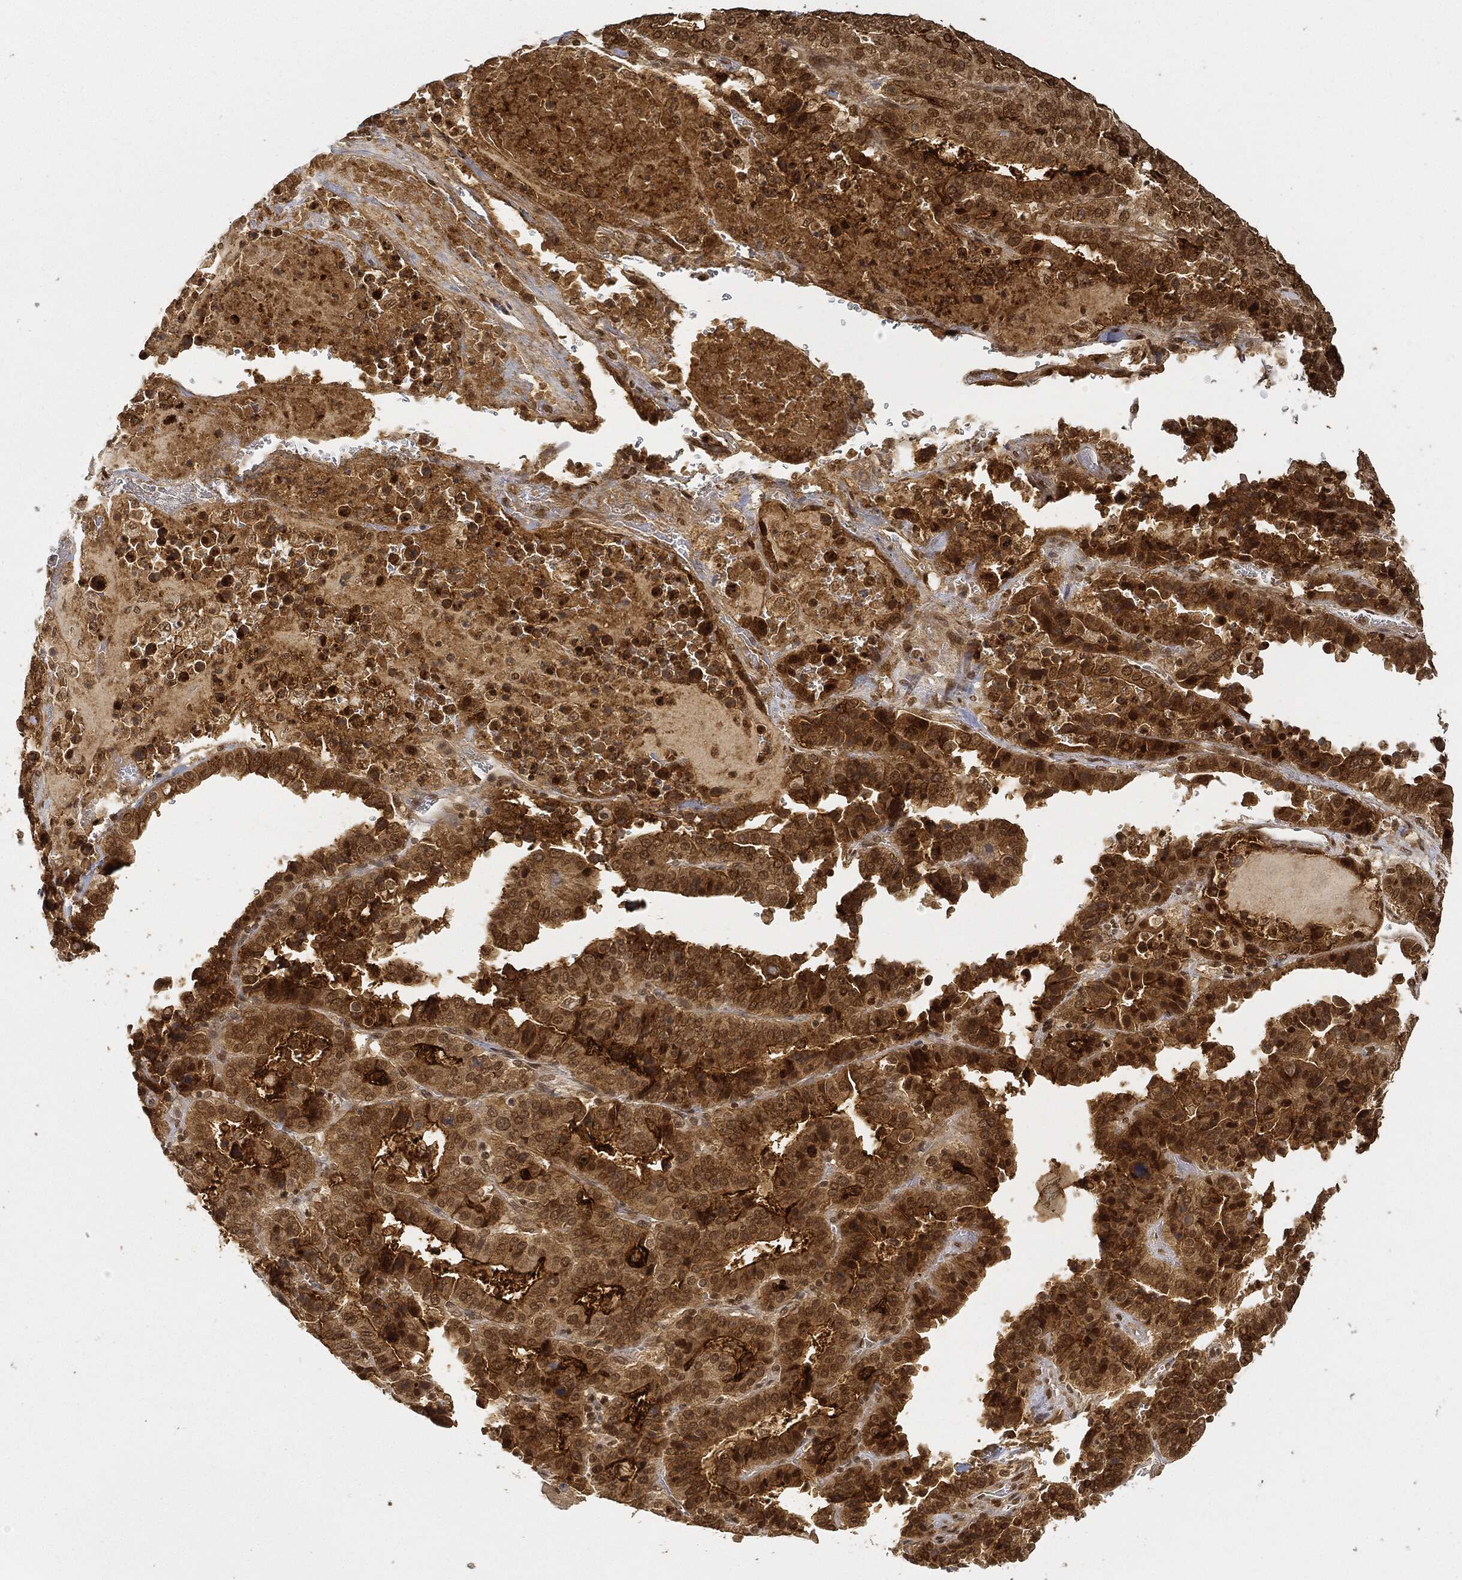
{"staining": {"intensity": "strong", "quantity": "25%-75%", "location": "cytoplasmic/membranous,nuclear"}, "tissue": "stomach cancer", "cell_type": "Tumor cells", "image_type": "cancer", "snomed": [{"axis": "morphology", "description": "Adenocarcinoma, NOS"}, {"axis": "topography", "description": "Stomach"}], "caption": "Adenocarcinoma (stomach) stained for a protein reveals strong cytoplasmic/membranous and nuclear positivity in tumor cells. The staining was performed using DAB, with brown indicating positive protein expression. Nuclei are stained blue with hematoxylin.", "gene": "CIB1", "patient": {"sex": "male", "age": 48}}